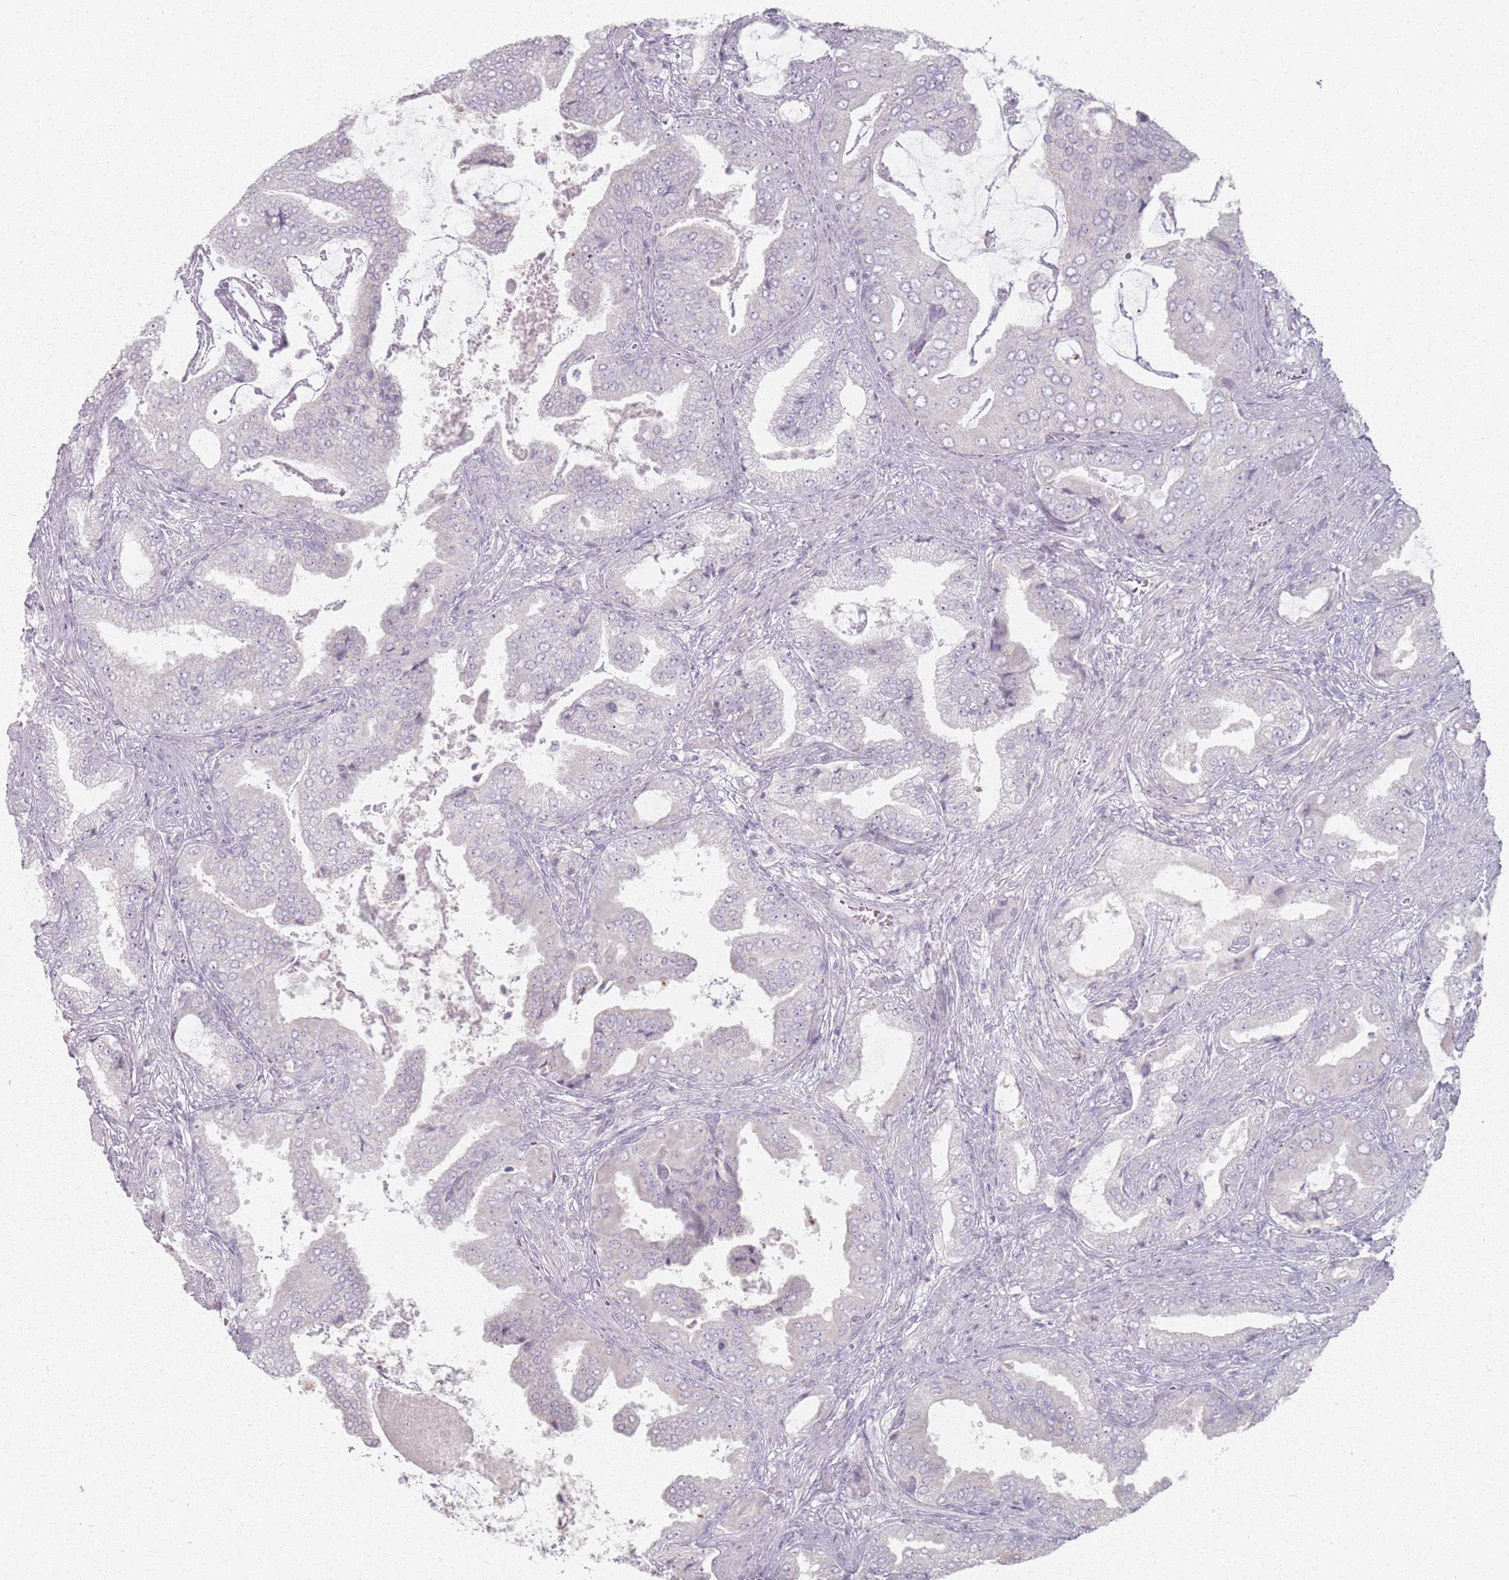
{"staining": {"intensity": "negative", "quantity": "none", "location": "none"}, "tissue": "prostate cancer", "cell_type": "Tumor cells", "image_type": "cancer", "snomed": [{"axis": "morphology", "description": "Adenocarcinoma, High grade"}, {"axis": "topography", "description": "Prostate"}], "caption": "IHC of prostate cancer reveals no staining in tumor cells.", "gene": "PKD2L2", "patient": {"sex": "male", "age": 68}}